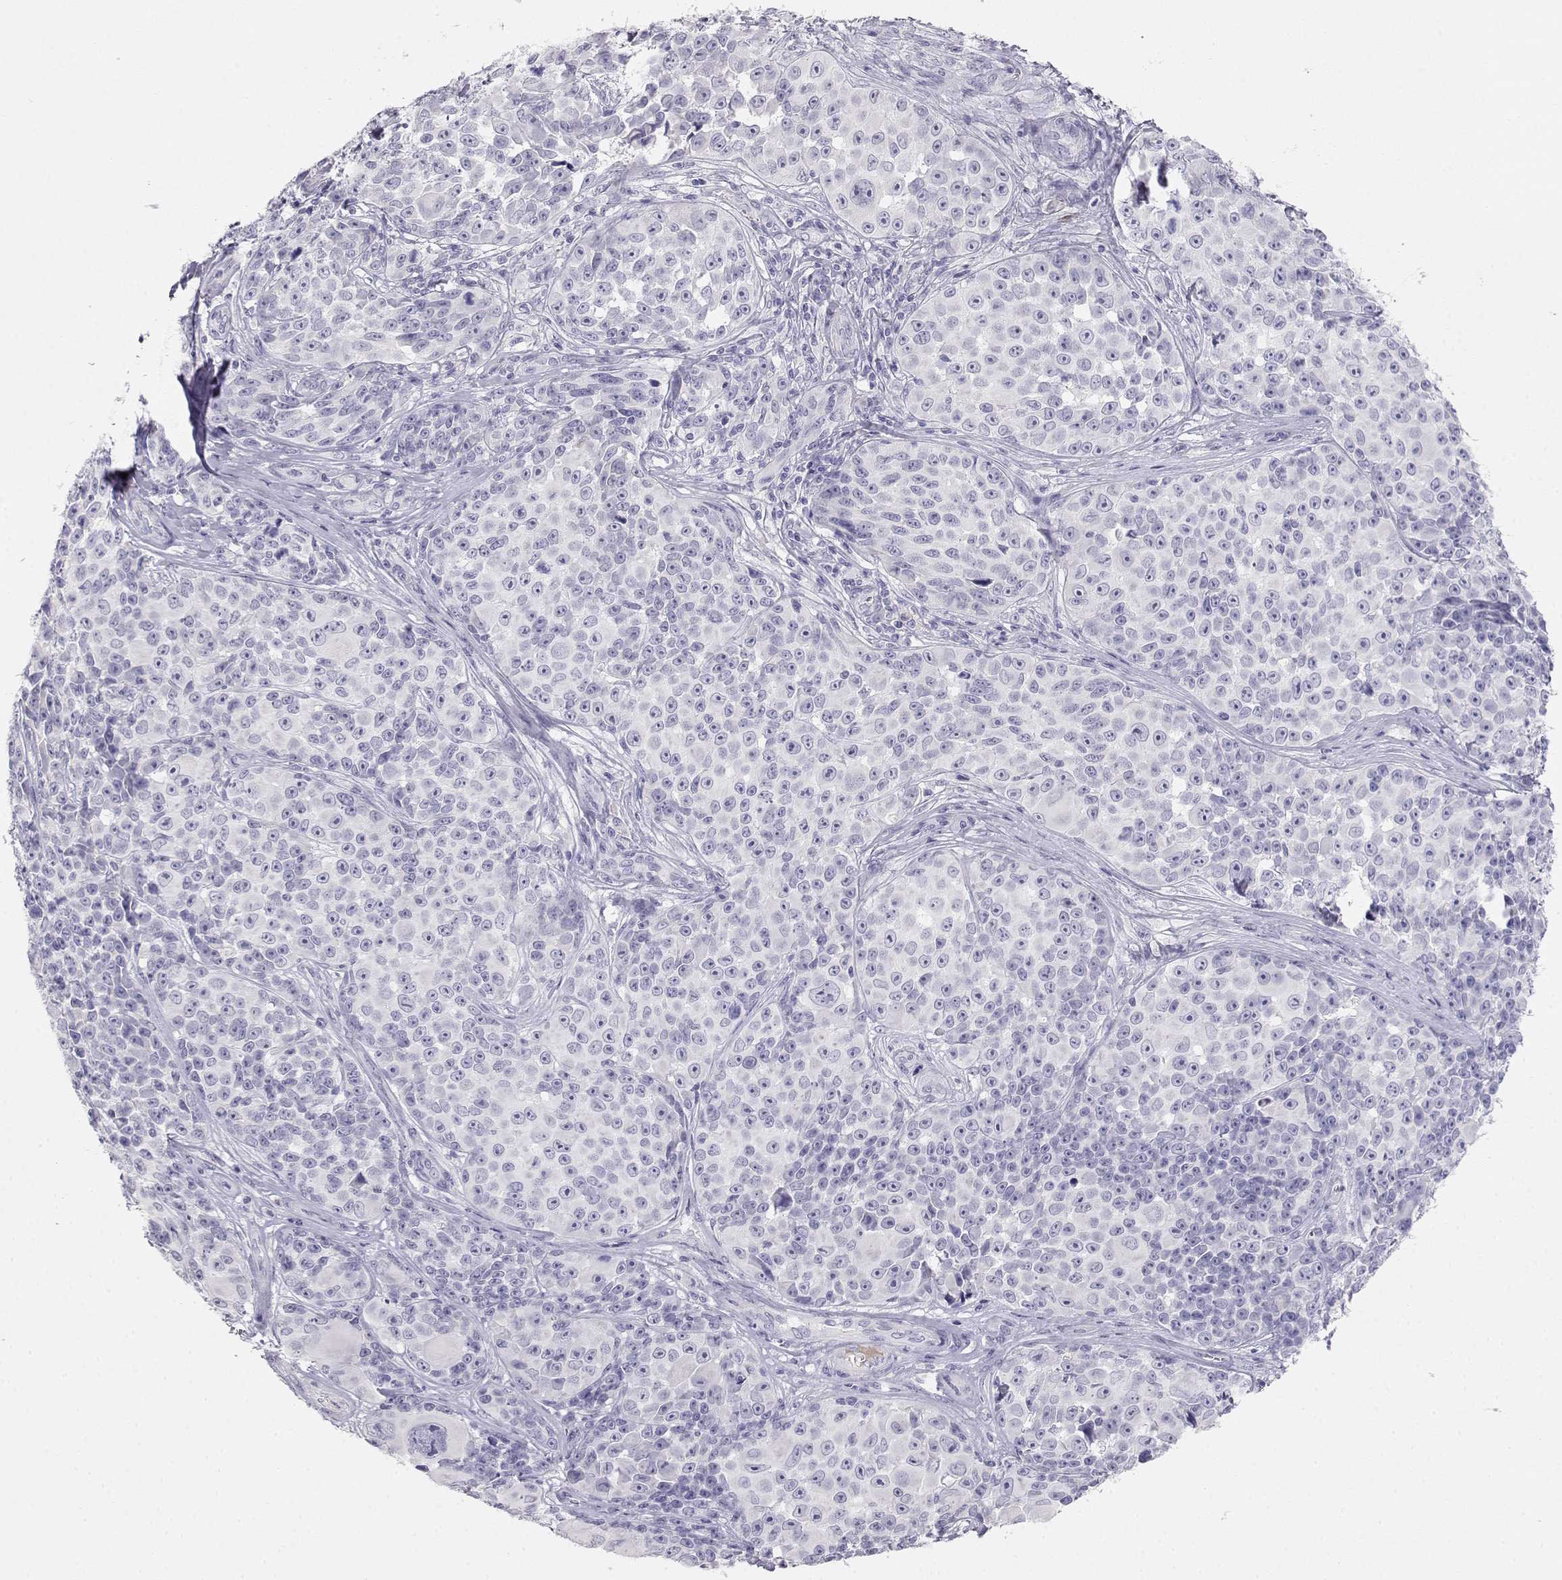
{"staining": {"intensity": "negative", "quantity": "none", "location": "none"}, "tissue": "melanoma", "cell_type": "Tumor cells", "image_type": "cancer", "snomed": [{"axis": "morphology", "description": "Malignant melanoma, NOS"}, {"axis": "topography", "description": "Skin"}], "caption": "An image of malignant melanoma stained for a protein shows no brown staining in tumor cells.", "gene": "GPR174", "patient": {"sex": "female", "age": 88}}